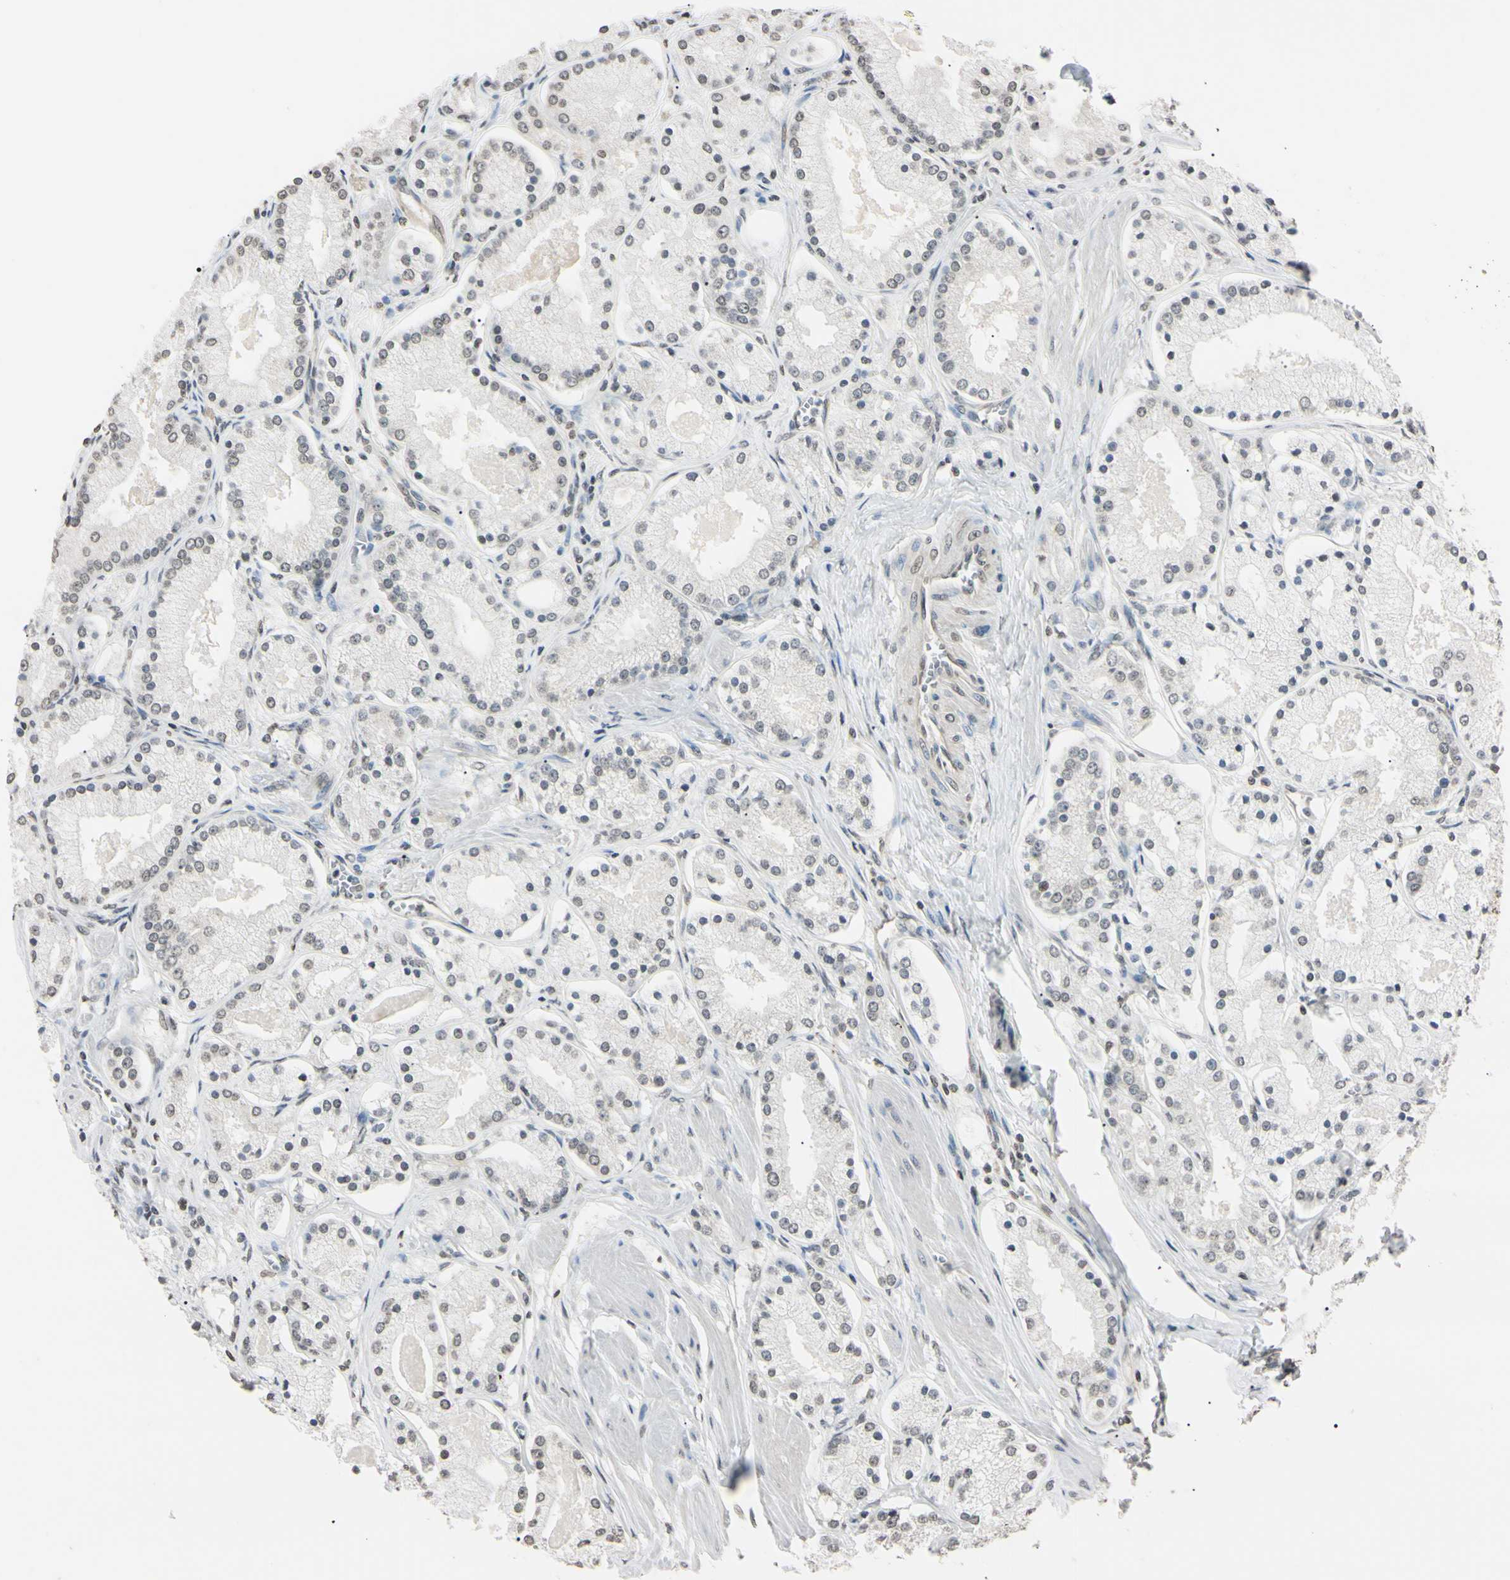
{"staining": {"intensity": "weak", "quantity": "25%-75%", "location": "nuclear"}, "tissue": "prostate cancer", "cell_type": "Tumor cells", "image_type": "cancer", "snomed": [{"axis": "morphology", "description": "Adenocarcinoma, High grade"}, {"axis": "topography", "description": "Prostate"}], "caption": "An immunohistochemistry (IHC) image of neoplastic tissue is shown. Protein staining in brown labels weak nuclear positivity in prostate cancer within tumor cells.", "gene": "CDC45", "patient": {"sex": "male", "age": 66}}